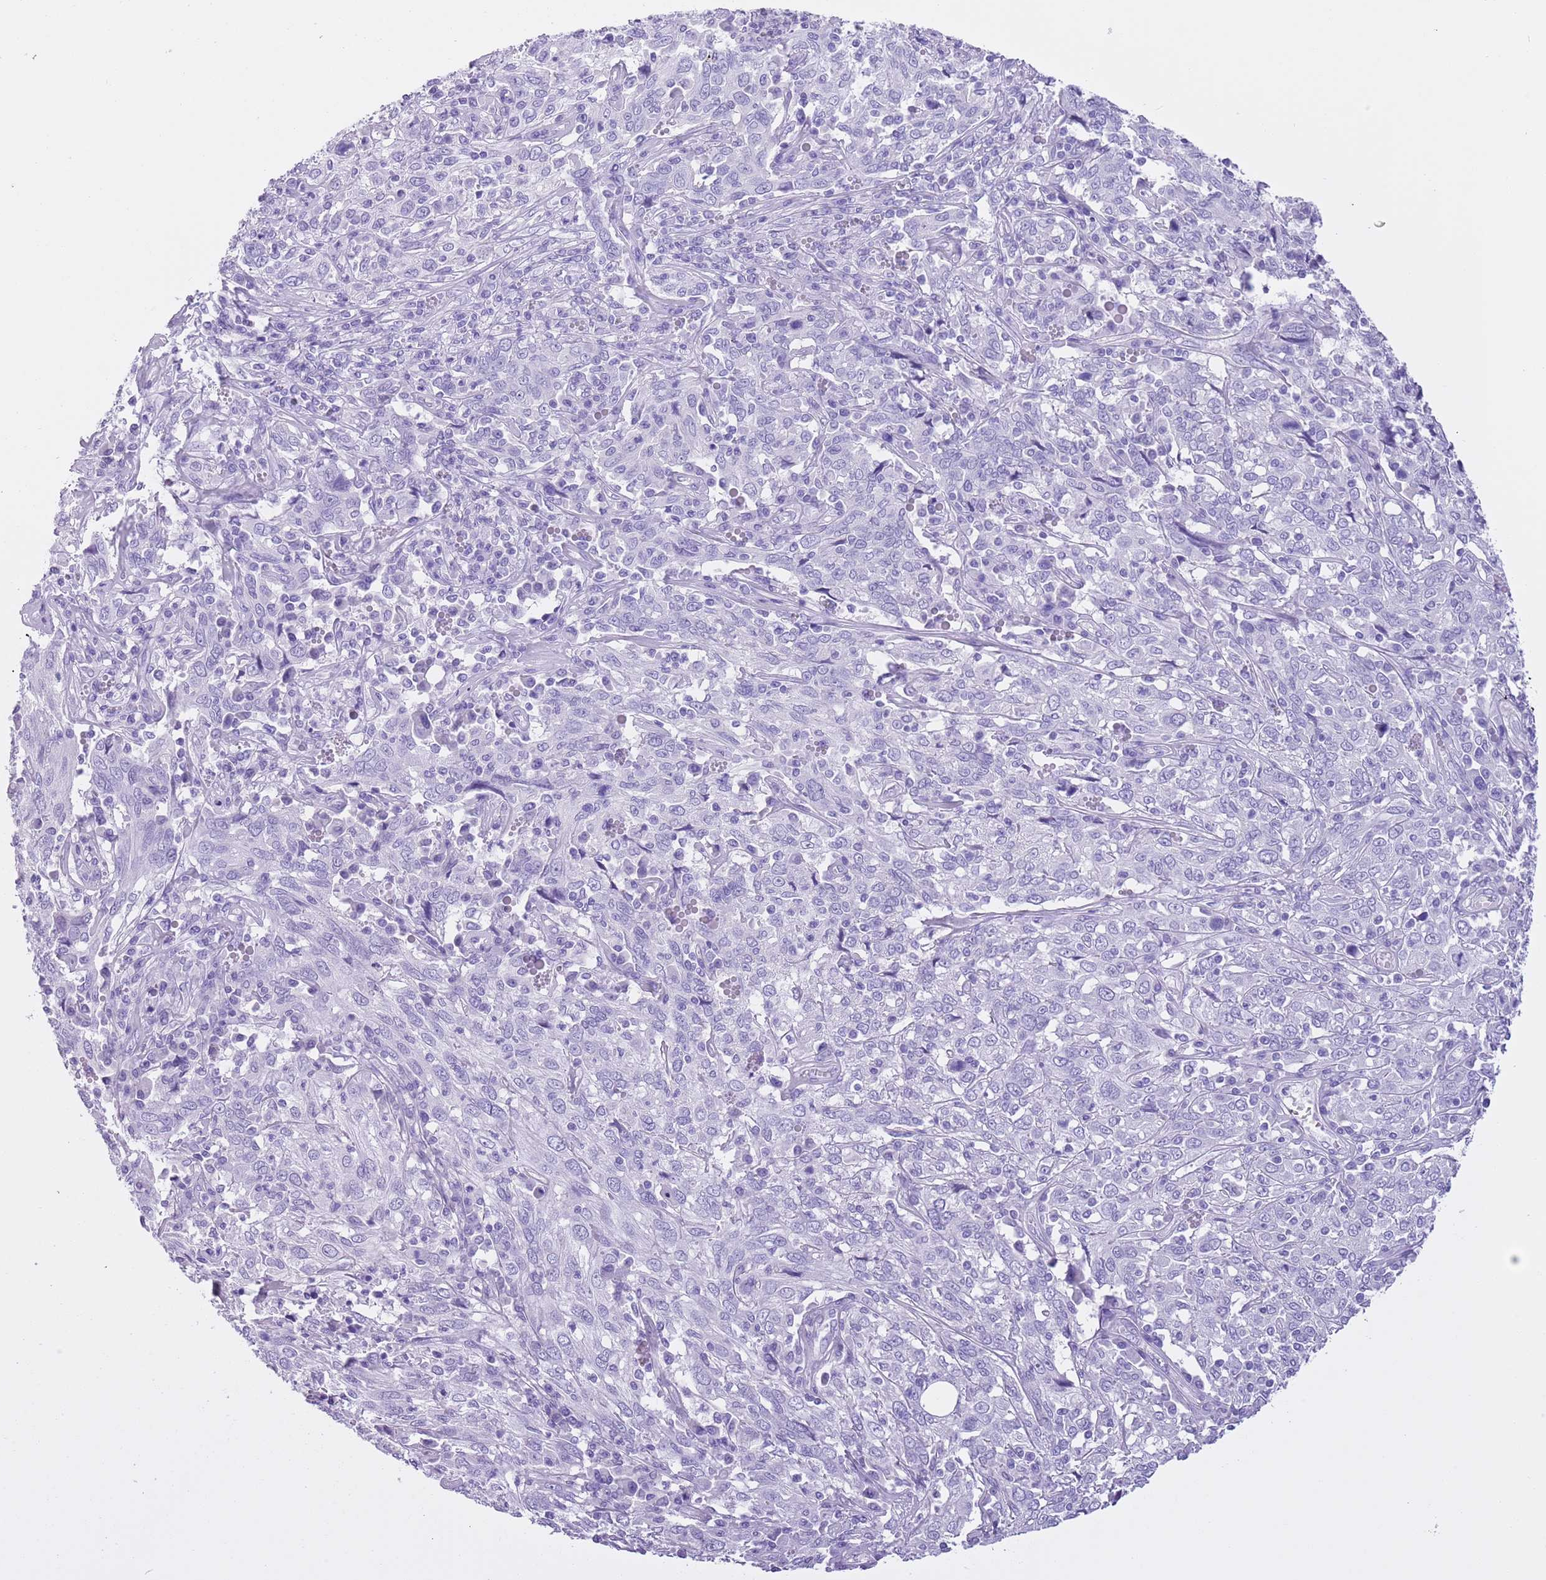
{"staining": {"intensity": "negative", "quantity": "none", "location": "none"}, "tissue": "cervical cancer", "cell_type": "Tumor cells", "image_type": "cancer", "snomed": [{"axis": "morphology", "description": "Squamous cell carcinoma, NOS"}, {"axis": "topography", "description": "Cervix"}], "caption": "A photomicrograph of human cervical cancer is negative for staining in tumor cells.", "gene": "TMEM185B", "patient": {"sex": "female", "age": 46}}